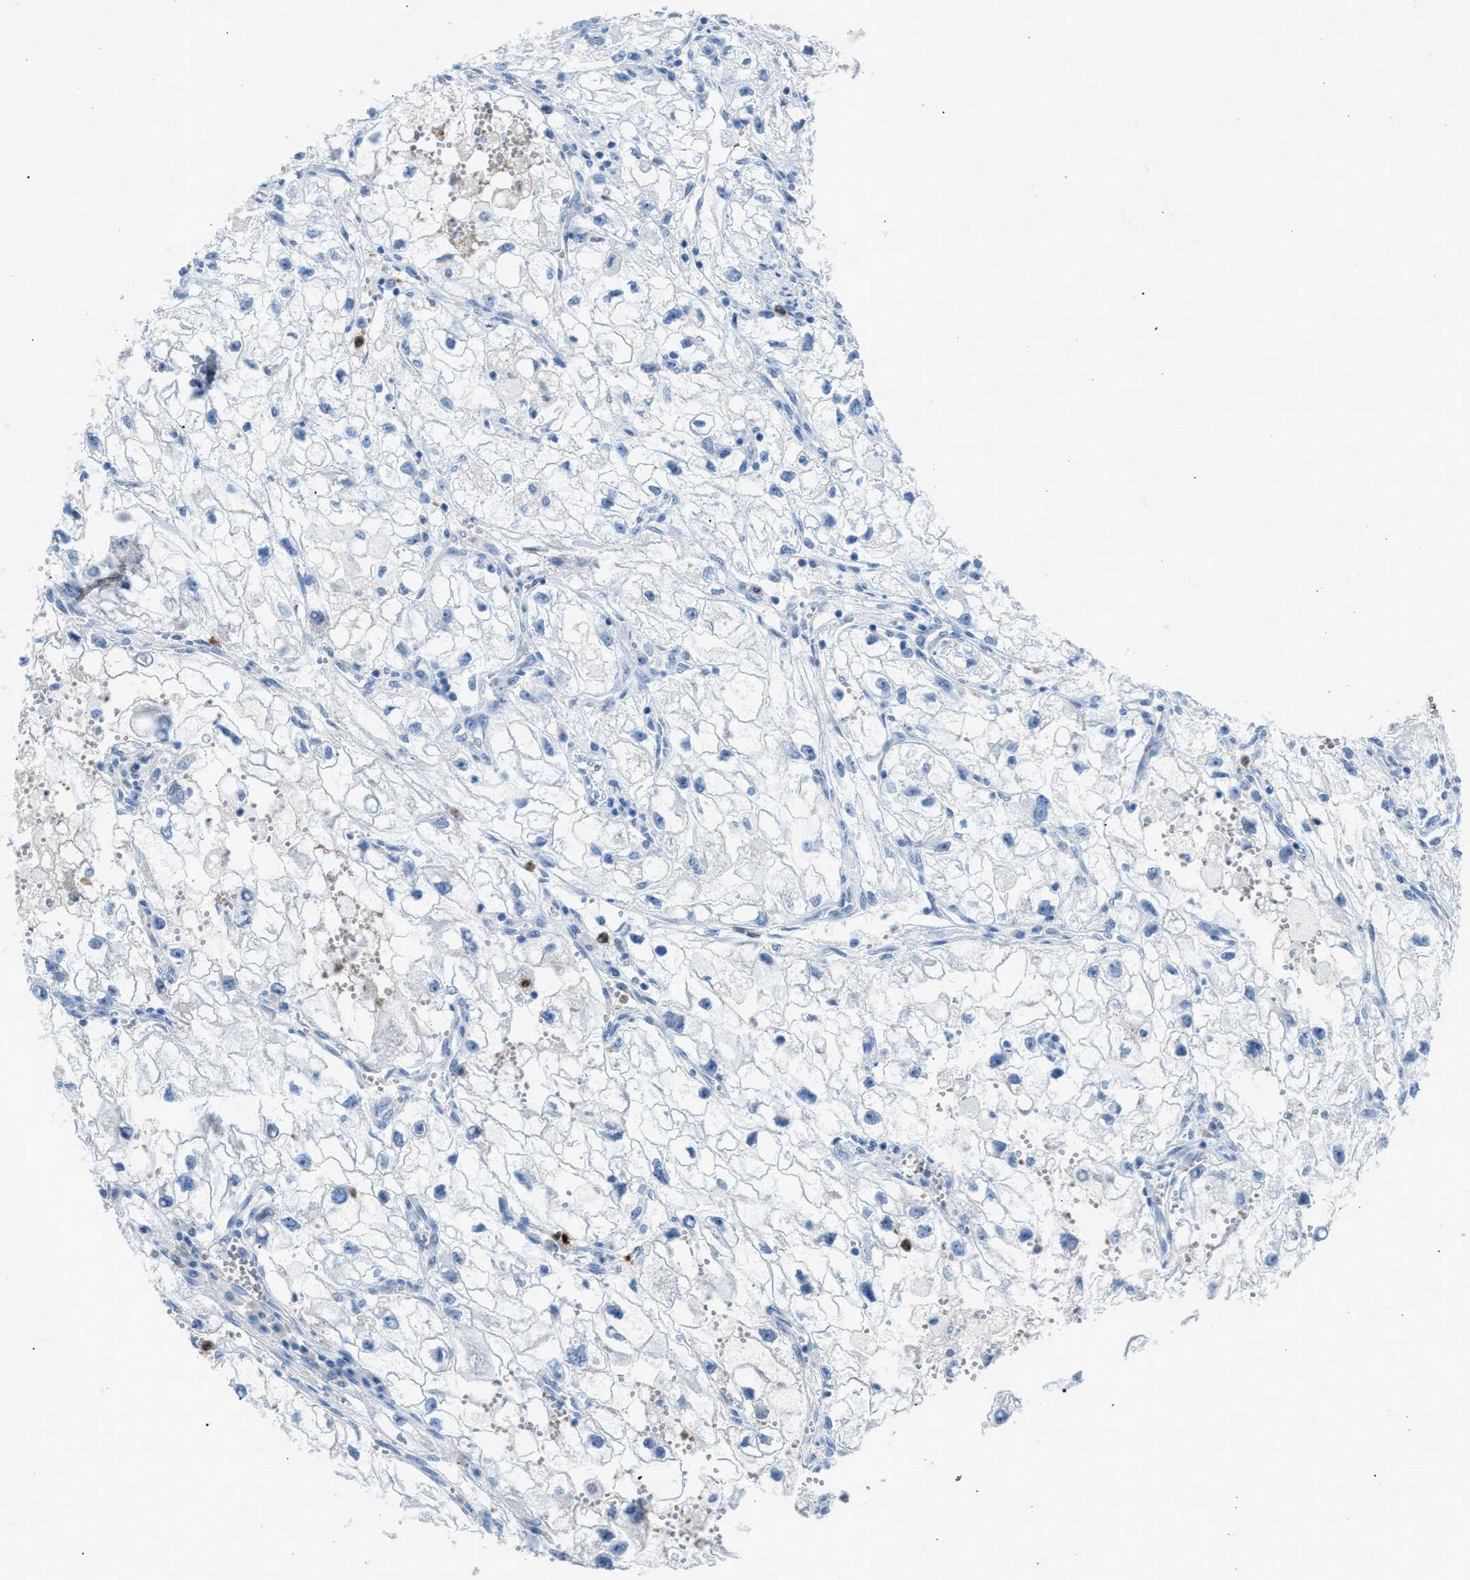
{"staining": {"intensity": "negative", "quantity": "none", "location": "none"}, "tissue": "renal cancer", "cell_type": "Tumor cells", "image_type": "cancer", "snomed": [{"axis": "morphology", "description": "Adenocarcinoma, NOS"}, {"axis": "topography", "description": "Kidney"}], "caption": "High power microscopy image of an immunohistochemistry (IHC) micrograph of adenocarcinoma (renal), revealing no significant expression in tumor cells.", "gene": "CFAP77", "patient": {"sex": "female", "age": 70}}